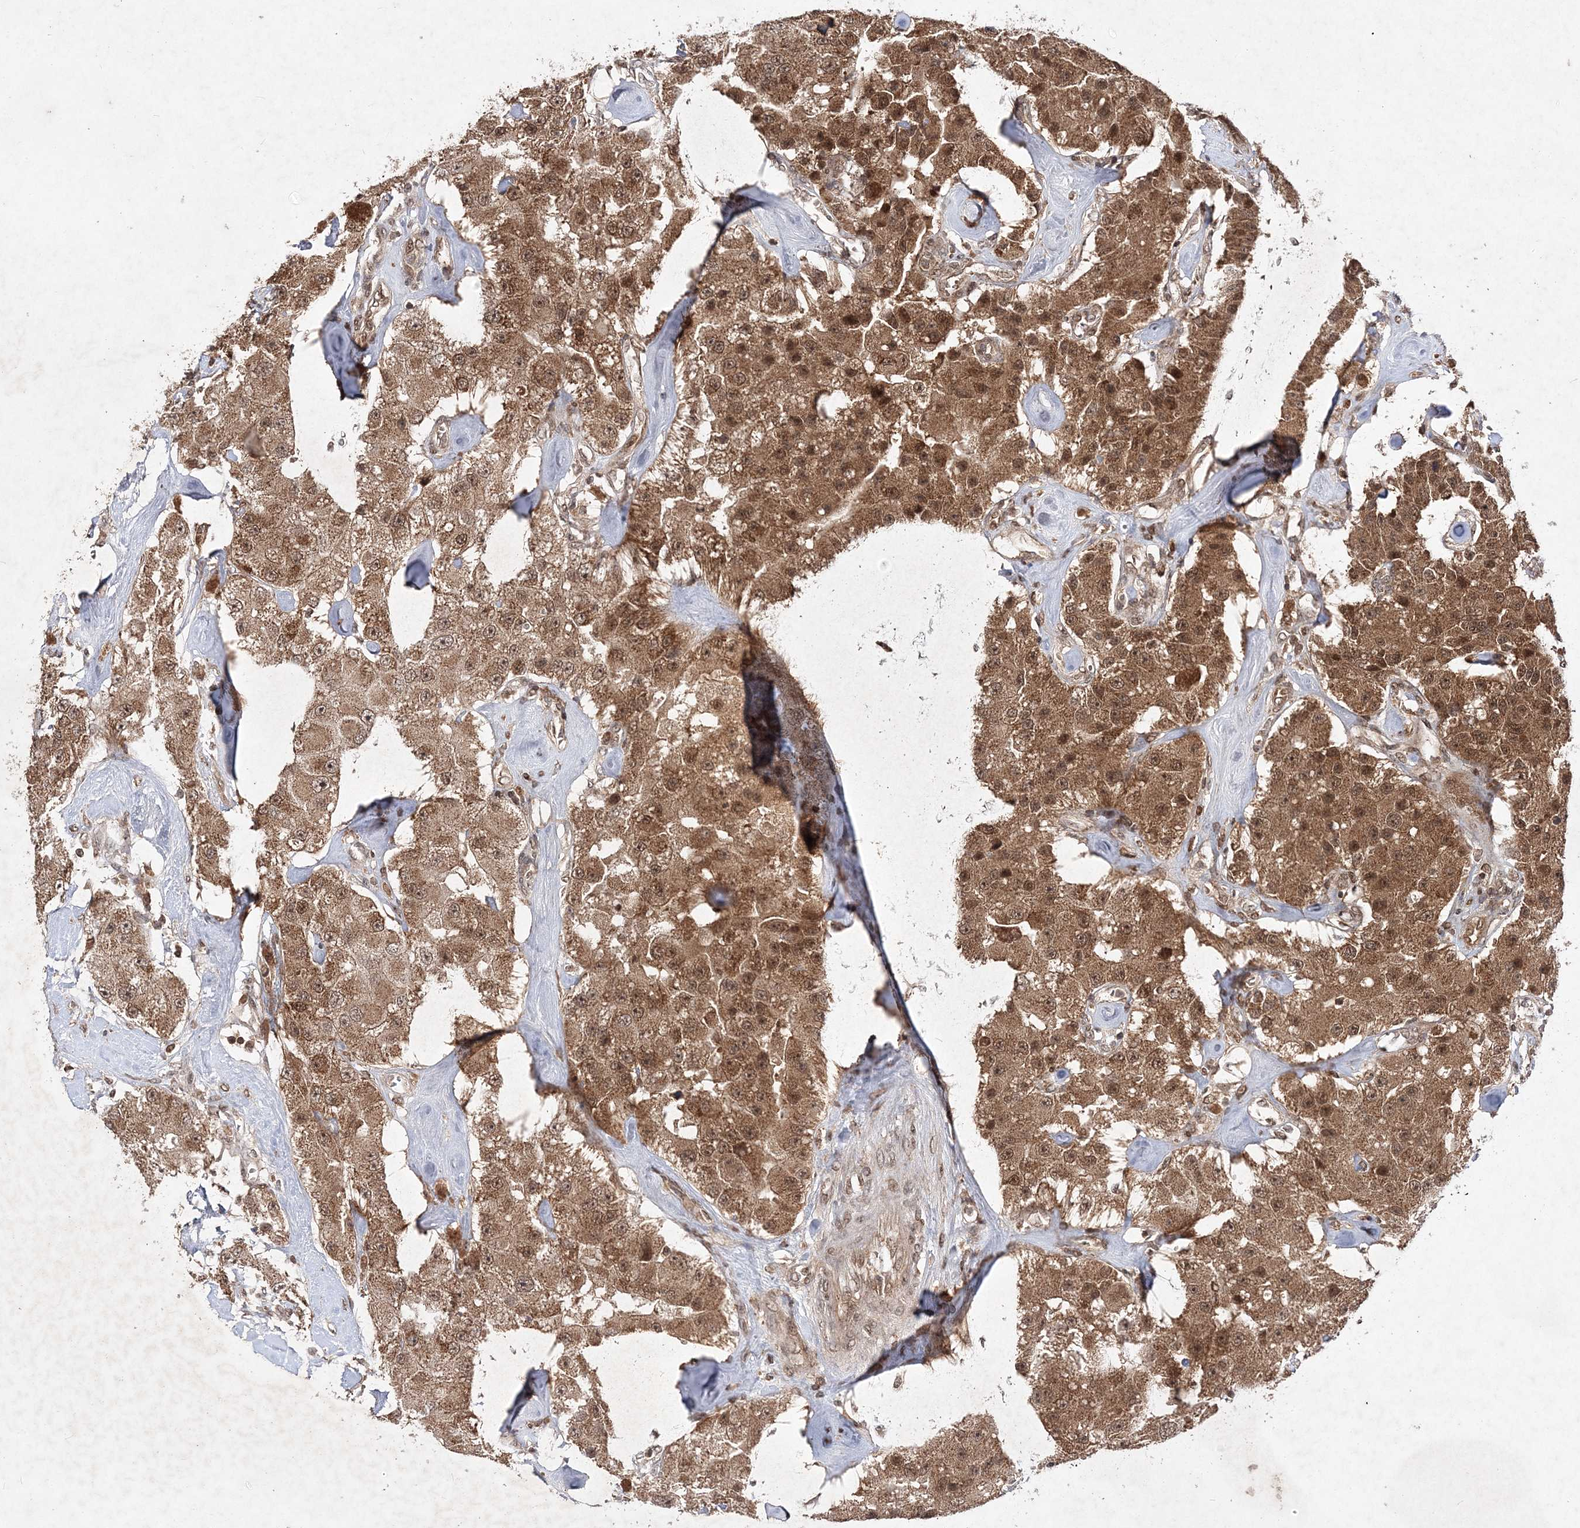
{"staining": {"intensity": "moderate", "quantity": ">75%", "location": "cytoplasmic/membranous,nuclear"}, "tissue": "carcinoid", "cell_type": "Tumor cells", "image_type": "cancer", "snomed": [{"axis": "morphology", "description": "Carcinoid, malignant, NOS"}, {"axis": "topography", "description": "Pancreas"}], "caption": "Protein expression analysis of human carcinoid reveals moderate cytoplasmic/membranous and nuclear staining in about >75% of tumor cells.", "gene": "NIF3L1", "patient": {"sex": "male", "age": 41}}